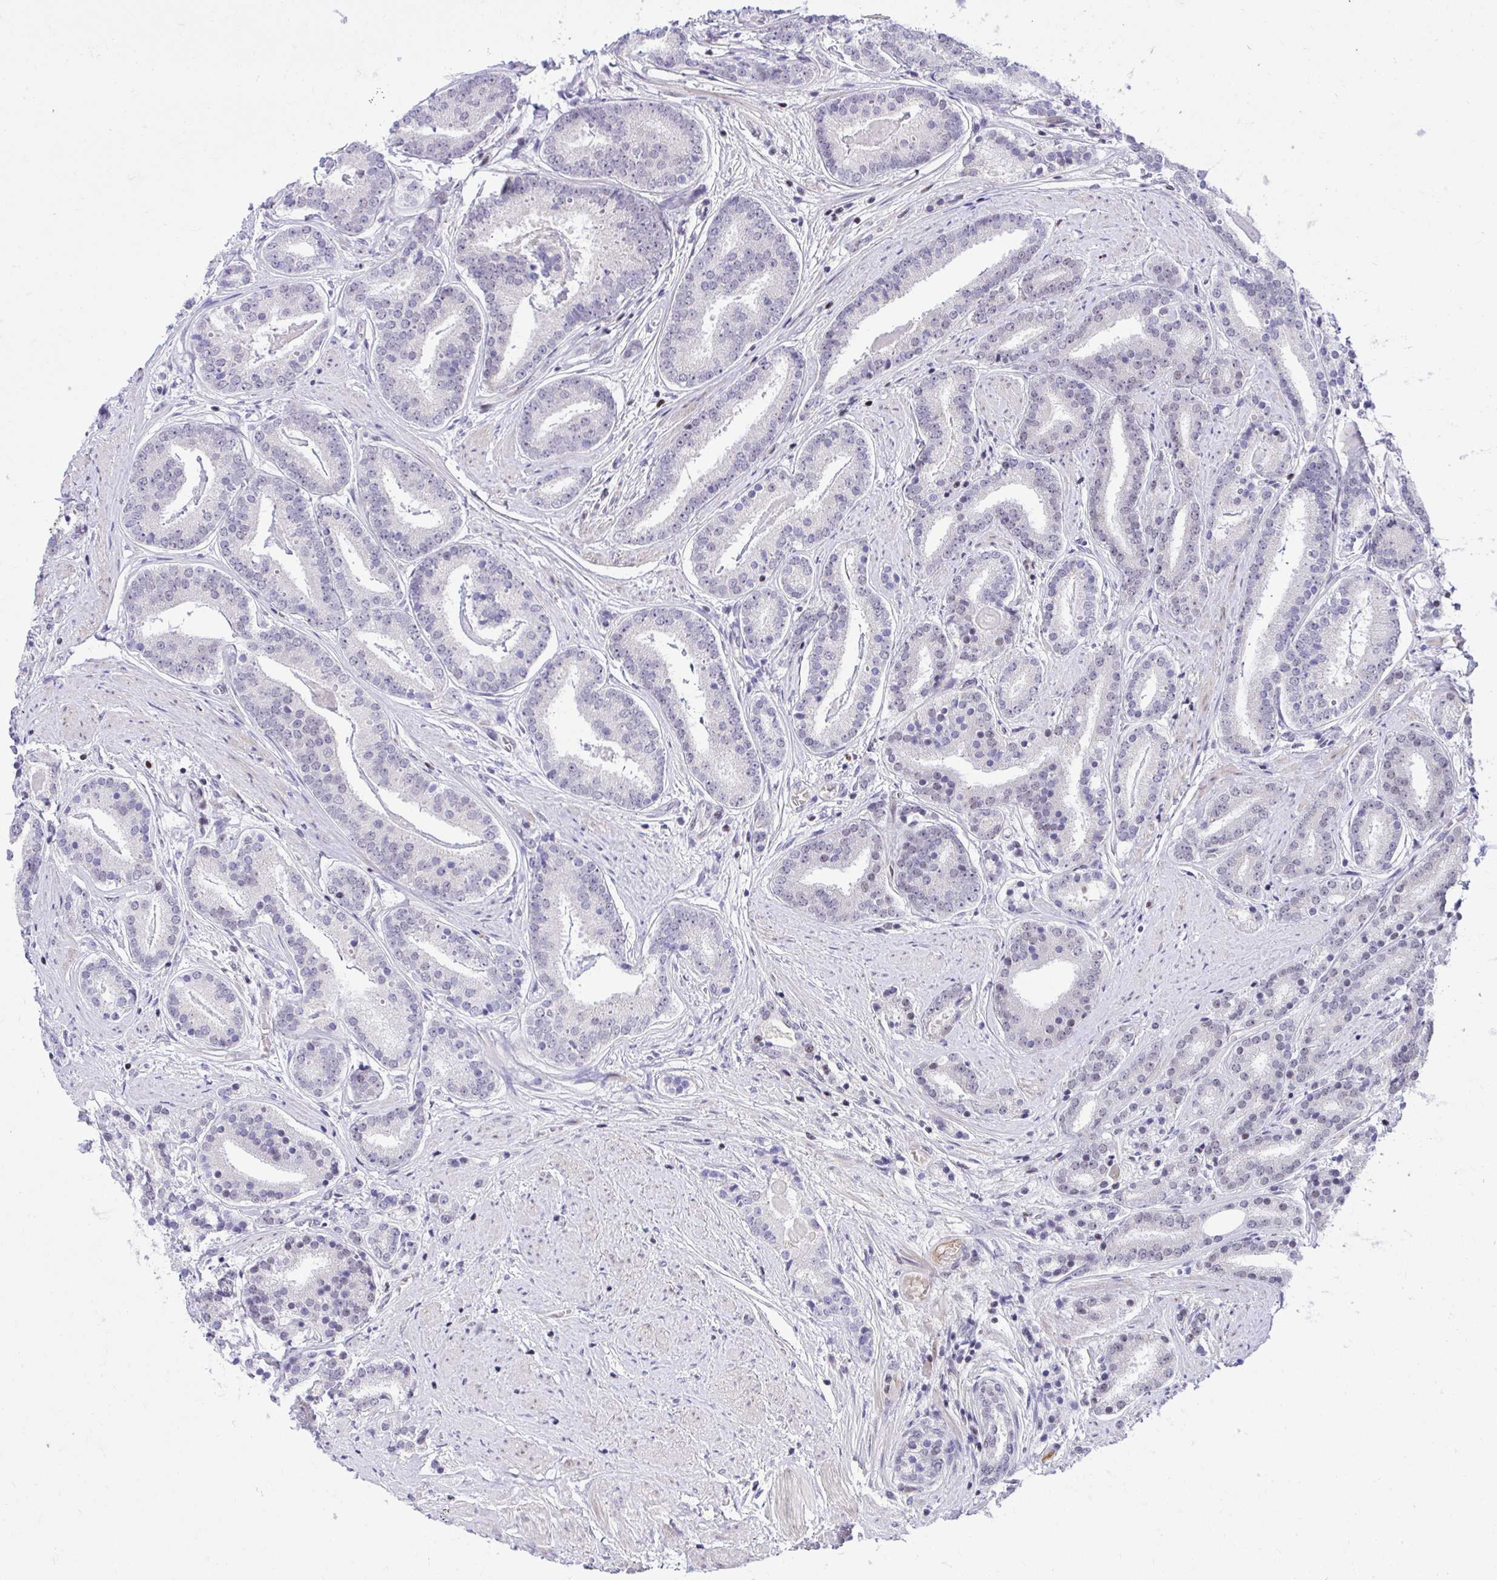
{"staining": {"intensity": "negative", "quantity": "none", "location": "none"}, "tissue": "prostate cancer", "cell_type": "Tumor cells", "image_type": "cancer", "snomed": [{"axis": "morphology", "description": "Adenocarcinoma, High grade"}, {"axis": "topography", "description": "Prostate"}], "caption": "Immunohistochemistry histopathology image of prostate adenocarcinoma (high-grade) stained for a protein (brown), which shows no expression in tumor cells.", "gene": "C14orf39", "patient": {"sex": "male", "age": 63}}